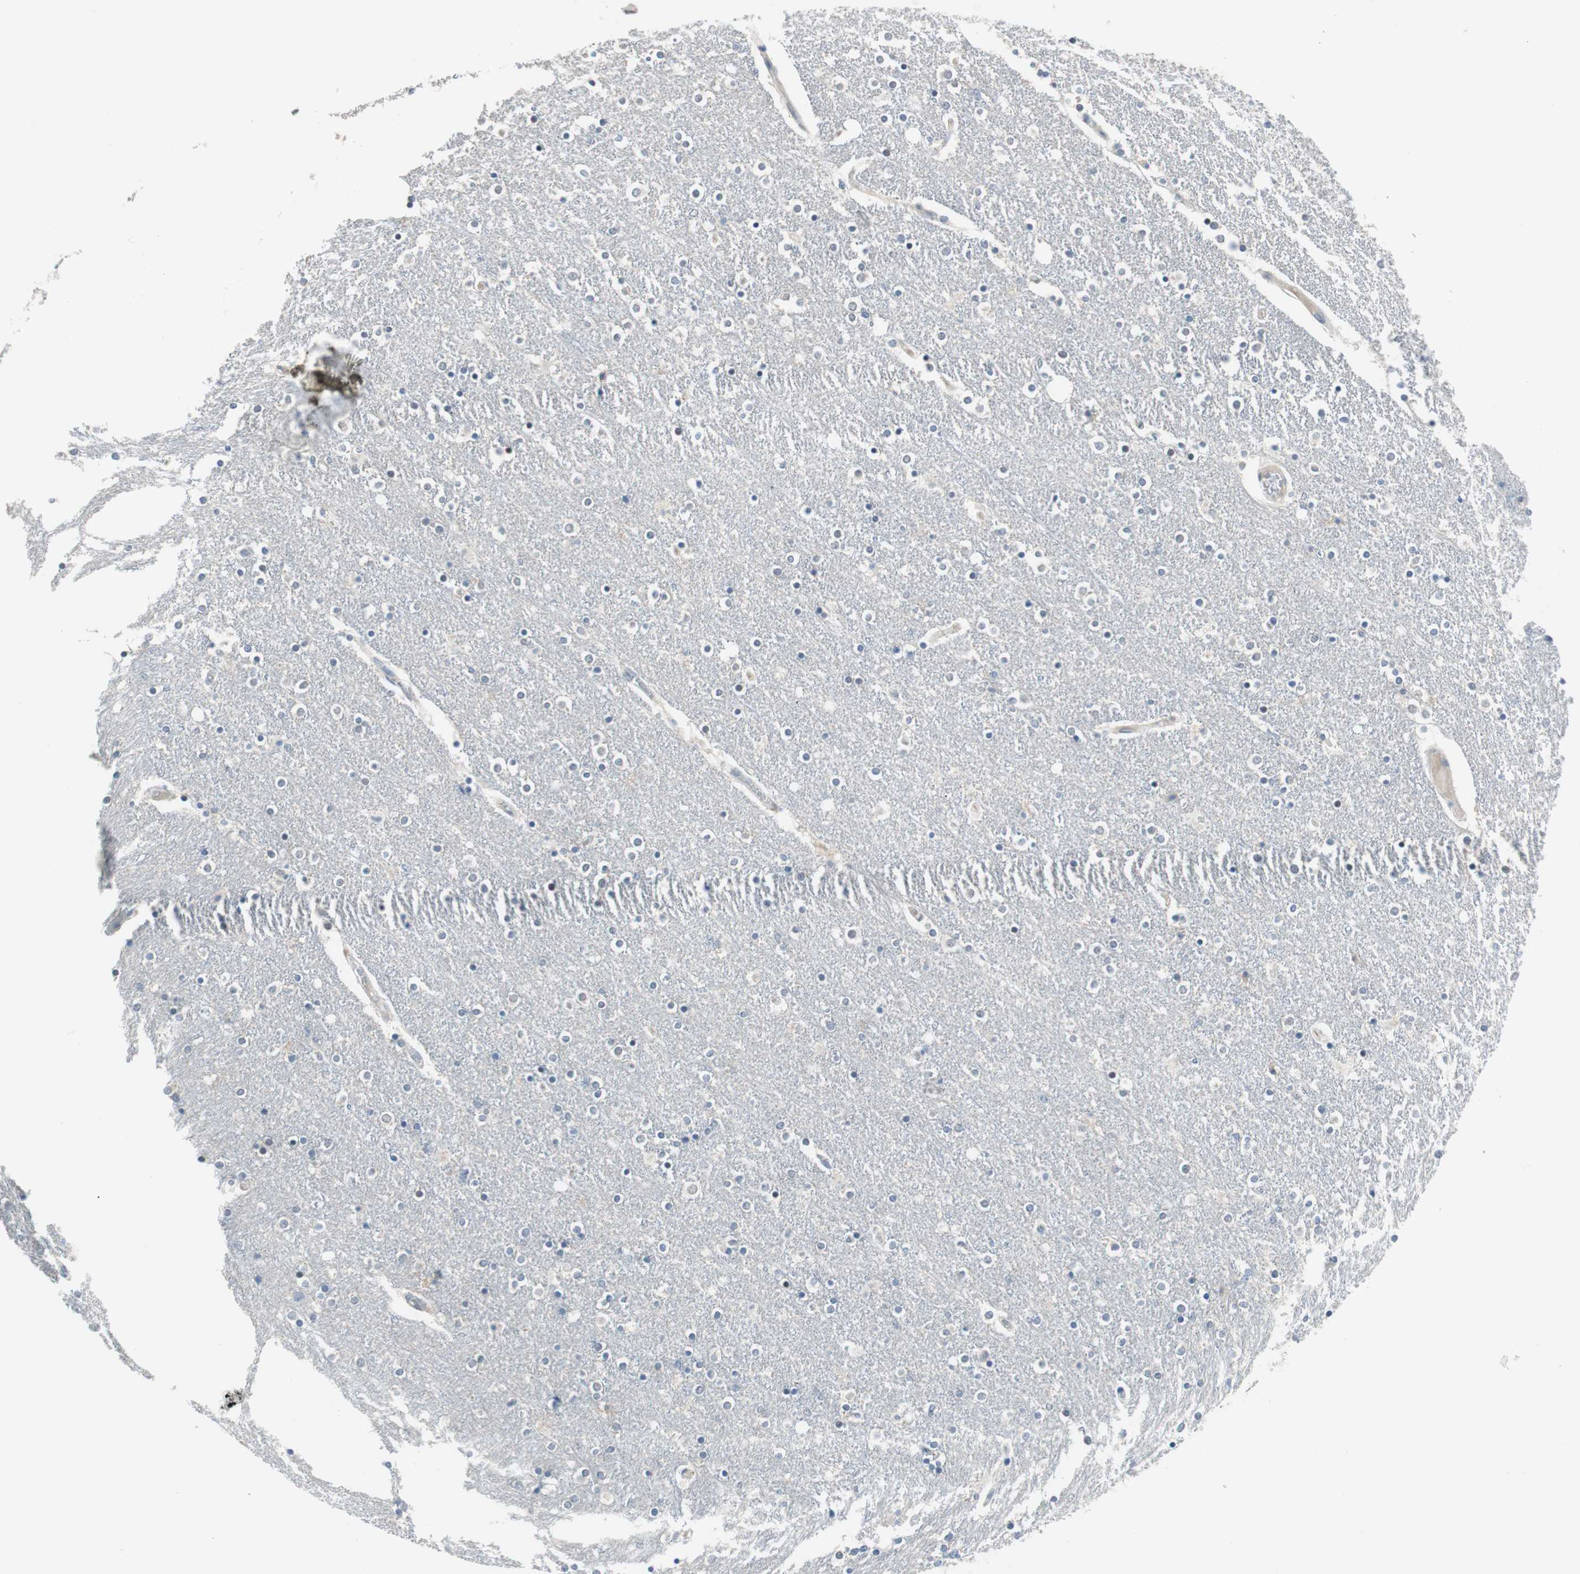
{"staining": {"intensity": "negative", "quantity": "none", "location": "none"}, "tissue": "caudate", "cell_type": "Glial cells", "image_type": "normal", "snomed": [{"axis": "morphology", "description": "Normal tissue, NOS"}, {"axis": "topography", "description": "Lateral ventricle wall"}], "caption": "The histopathology image demonstrates no significant staining in glial cells of caudate.", "gene": "GRHL1", "patient": {"sex": "female", "age": 54}}